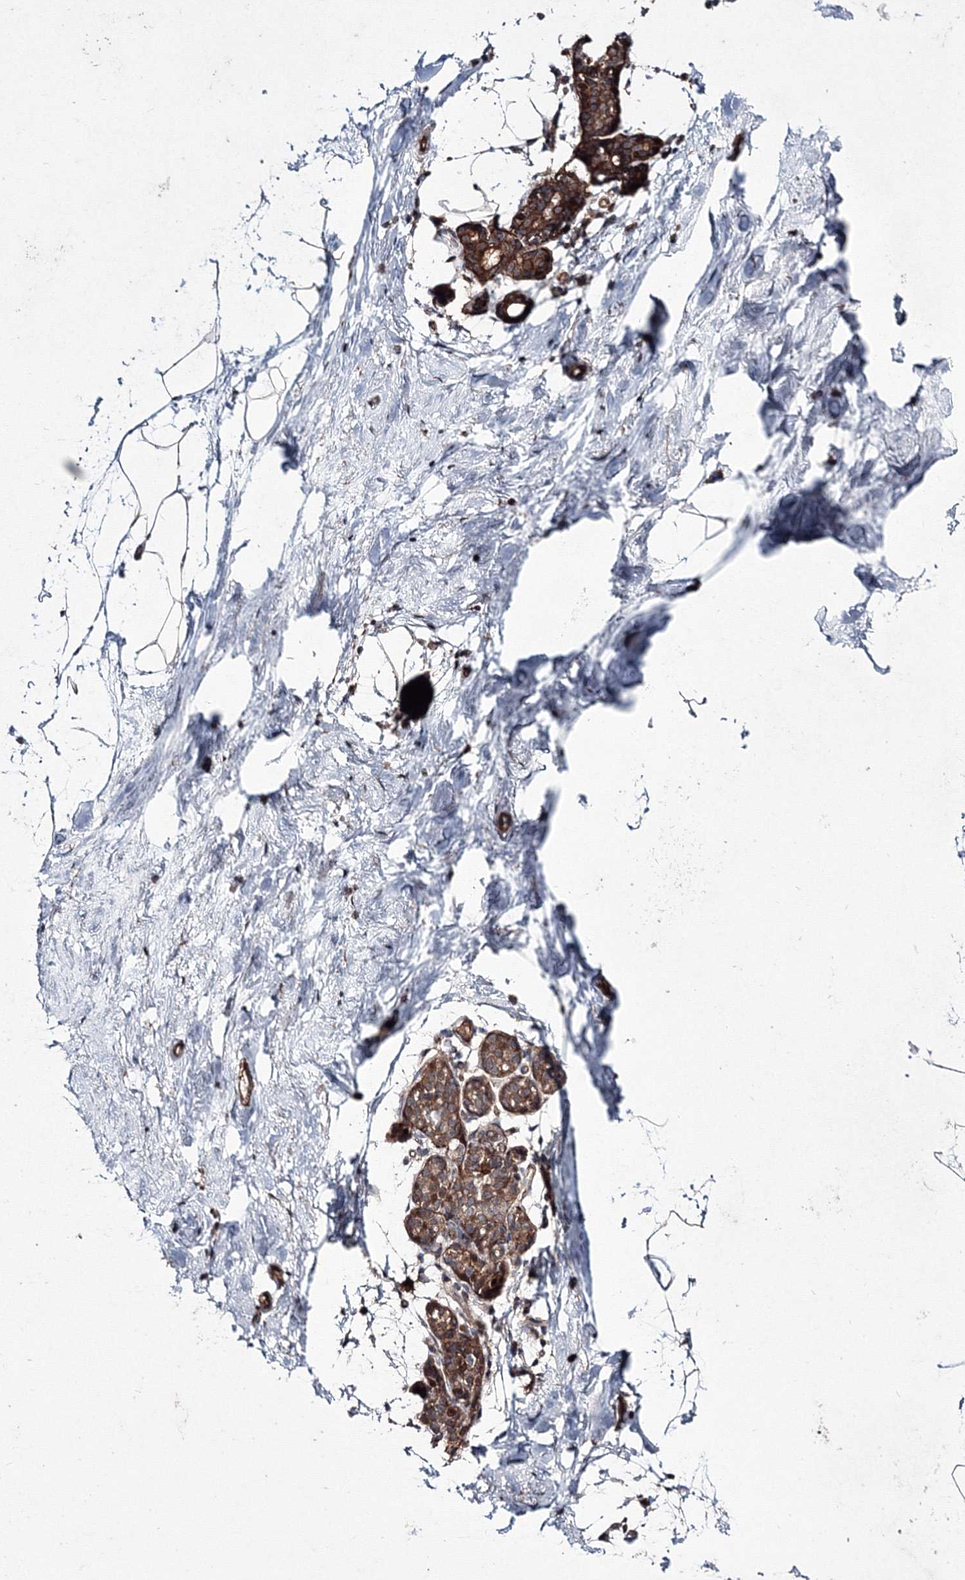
{"staining": {"intensity": "negative", "quantity": "none", "location": "none"}, "tissue": "breast", "cell_type": "Adipocytes", "image_type": "normal", "snomed": [{"axis": "morphology", "description": "Normal tissue, NOS"}, {"axis": "topography", "description": "Breast"}], "caption": "Photomicrograph shows no protein positivity in adipocytes of normal breast. Brightfield microscopy of IHC stained with DAB (3,3'-diaminobenzidine) (brown) and hematoxylin (blue), captured at high magnification.", "gene": "RANBP3L", "patient": {"sex": "female", "age": 62}}